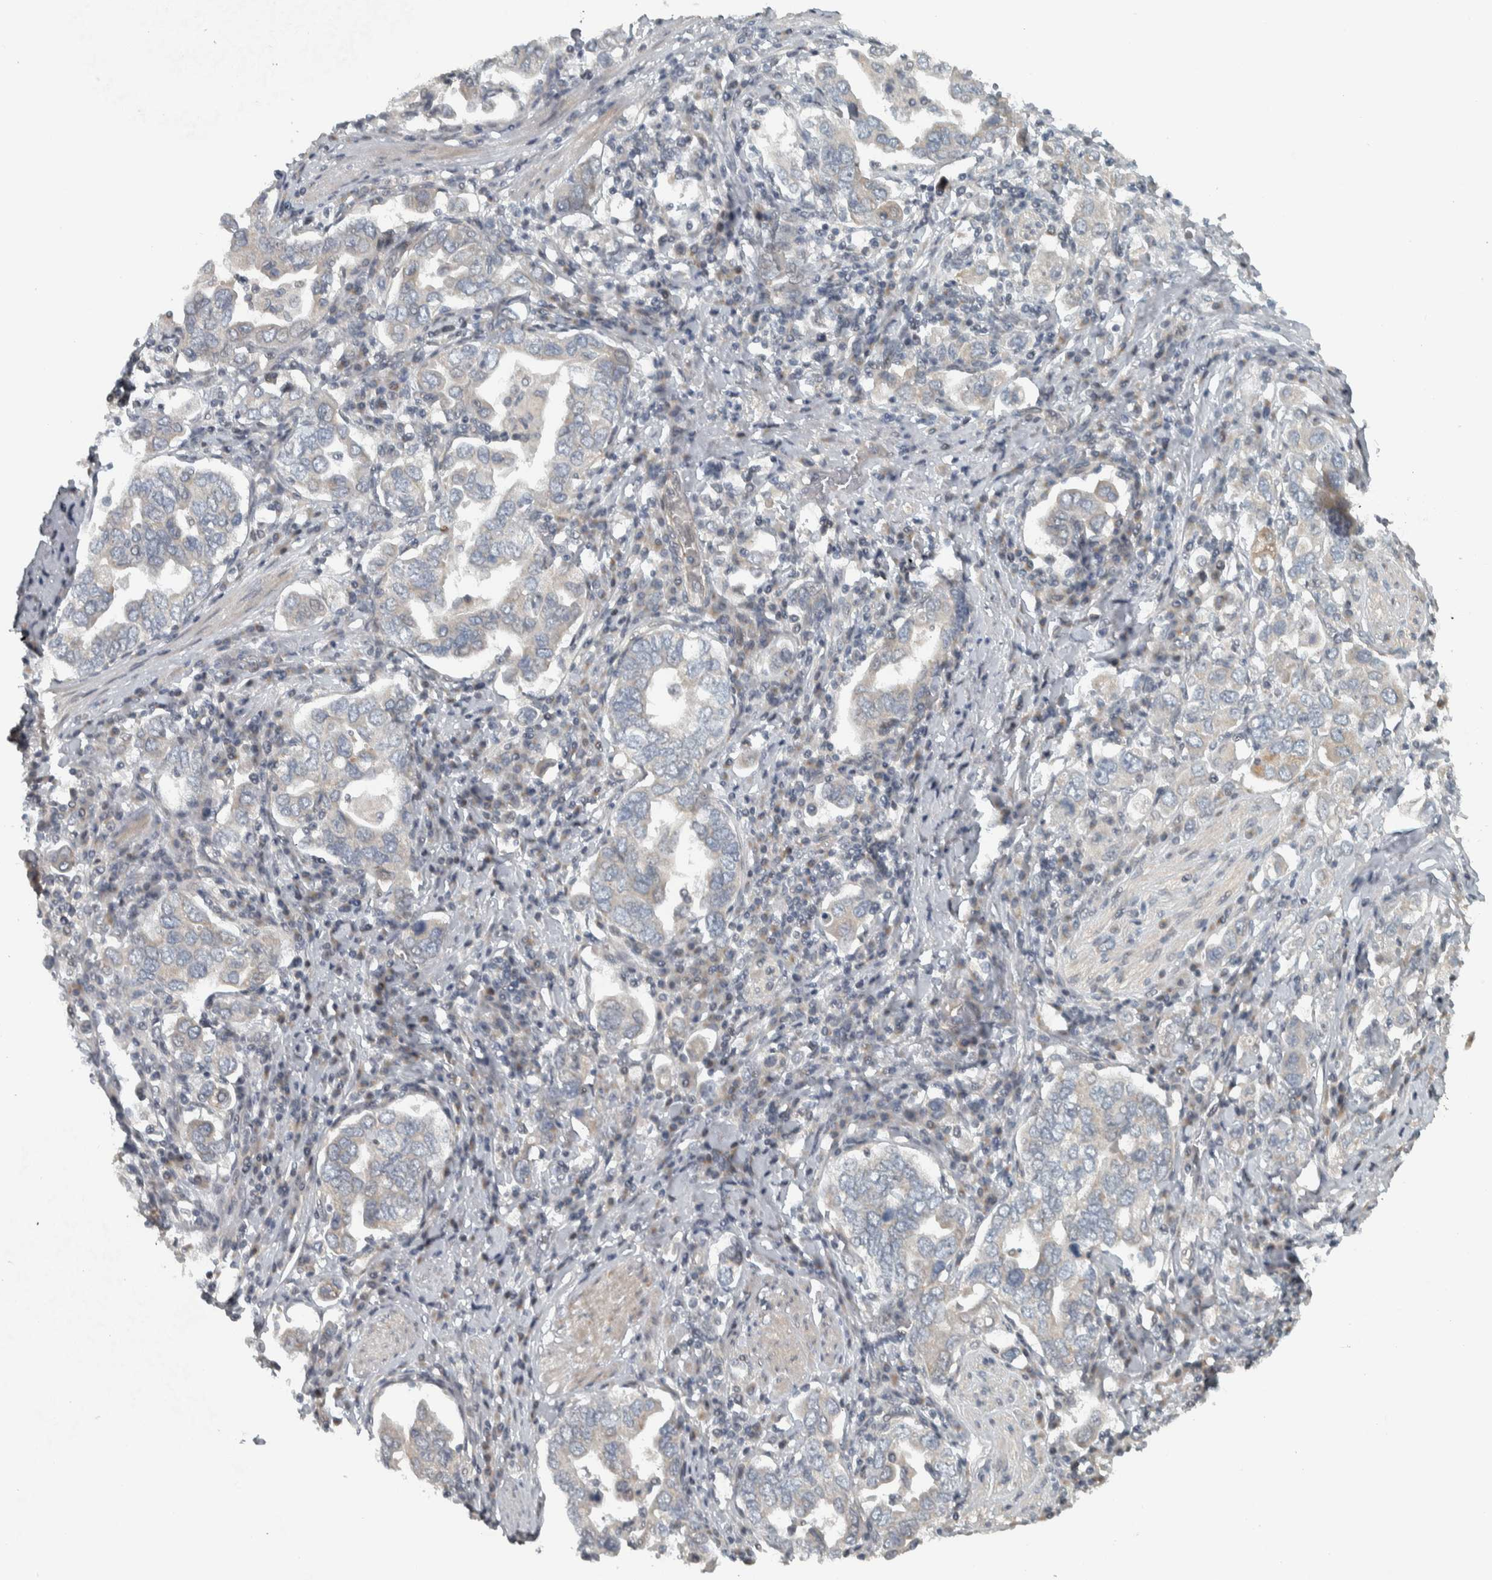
{"staining": {"intensity": "negative", "quantity": "none", "location": "none"}, "tissue": "stomach cancer", "cell_type": "Tumor cells", "image_type": "cancer", "snomed": [{"axis": "morphology", "description": "Adenocarcinoma, NOS"}, {"axis": "topography", "description": "Stomach, upper"}], "caption": "High power microscopy micrograph of an IHC micrograph of stomach cancer, revealing no significant positivity in tumor cells. Nuclei are stained in blue.", "gene": "NAPG", "patient": {"sex": "male", "age": 62}}